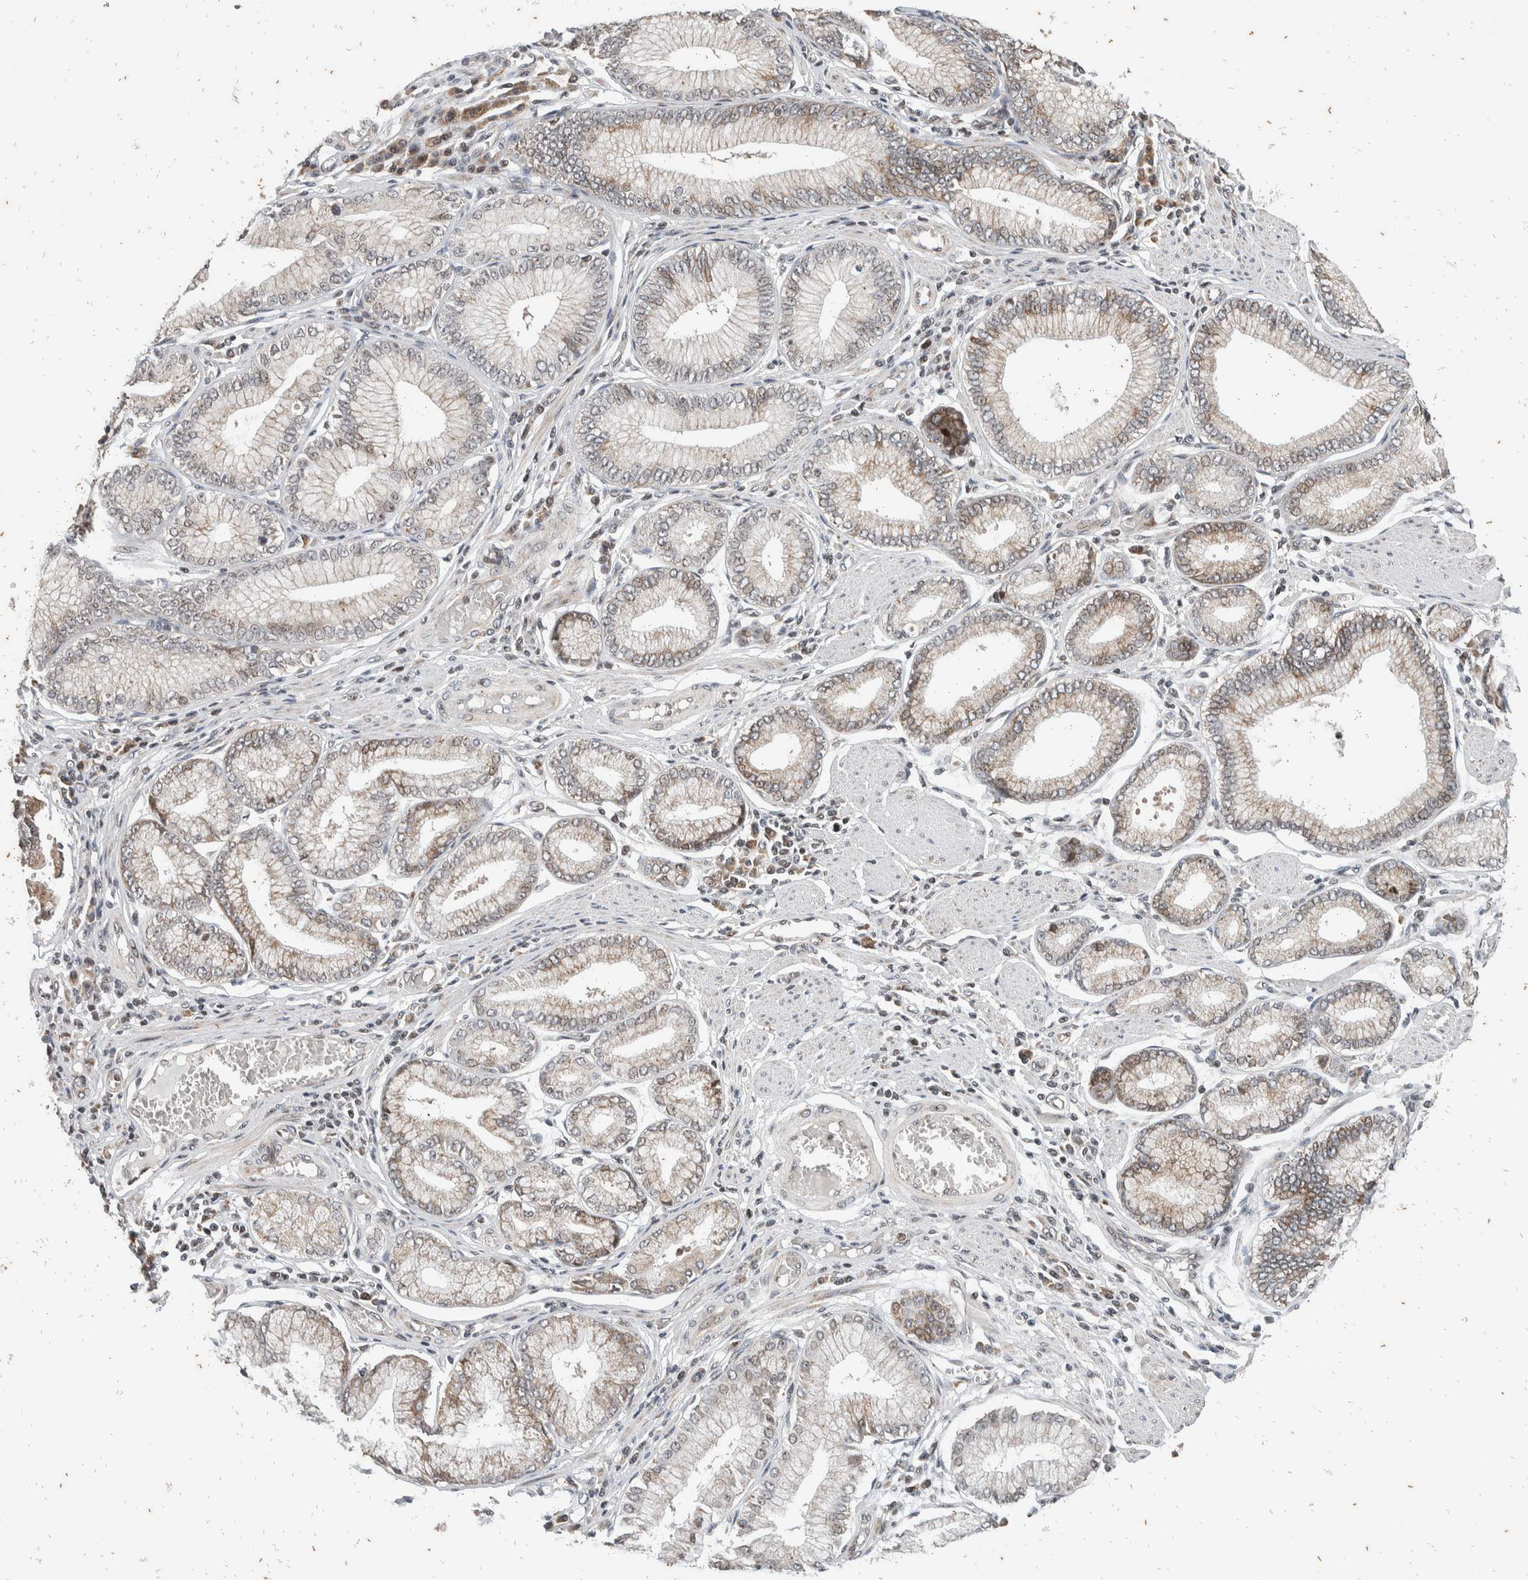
{"staining": {"intensity": "moderate", "quantity": "<25%", "location": "cytoplasmic/membranous,nuclear"}, "tissue": "stomach cancer", "cell_type": "Tumor cells", "image_type": "cancer", "snomed": [{"axis": "morphology", "description": "Adenocarcinoma, NOS"}, {"axis": "topography", "description": "Stomach"}], "caption": "Stomach adenocarcinoma tissue reveals moderate cytoplasmic/membranous and nuclear staining in about <25% of tumor cells, visualized by immunohistochemistry. (brown staining indicates protein expression, while blue staining denotes nuclei).", "gene": "ATXN7L1", "patient": {"sex": "male", "age": 59}}